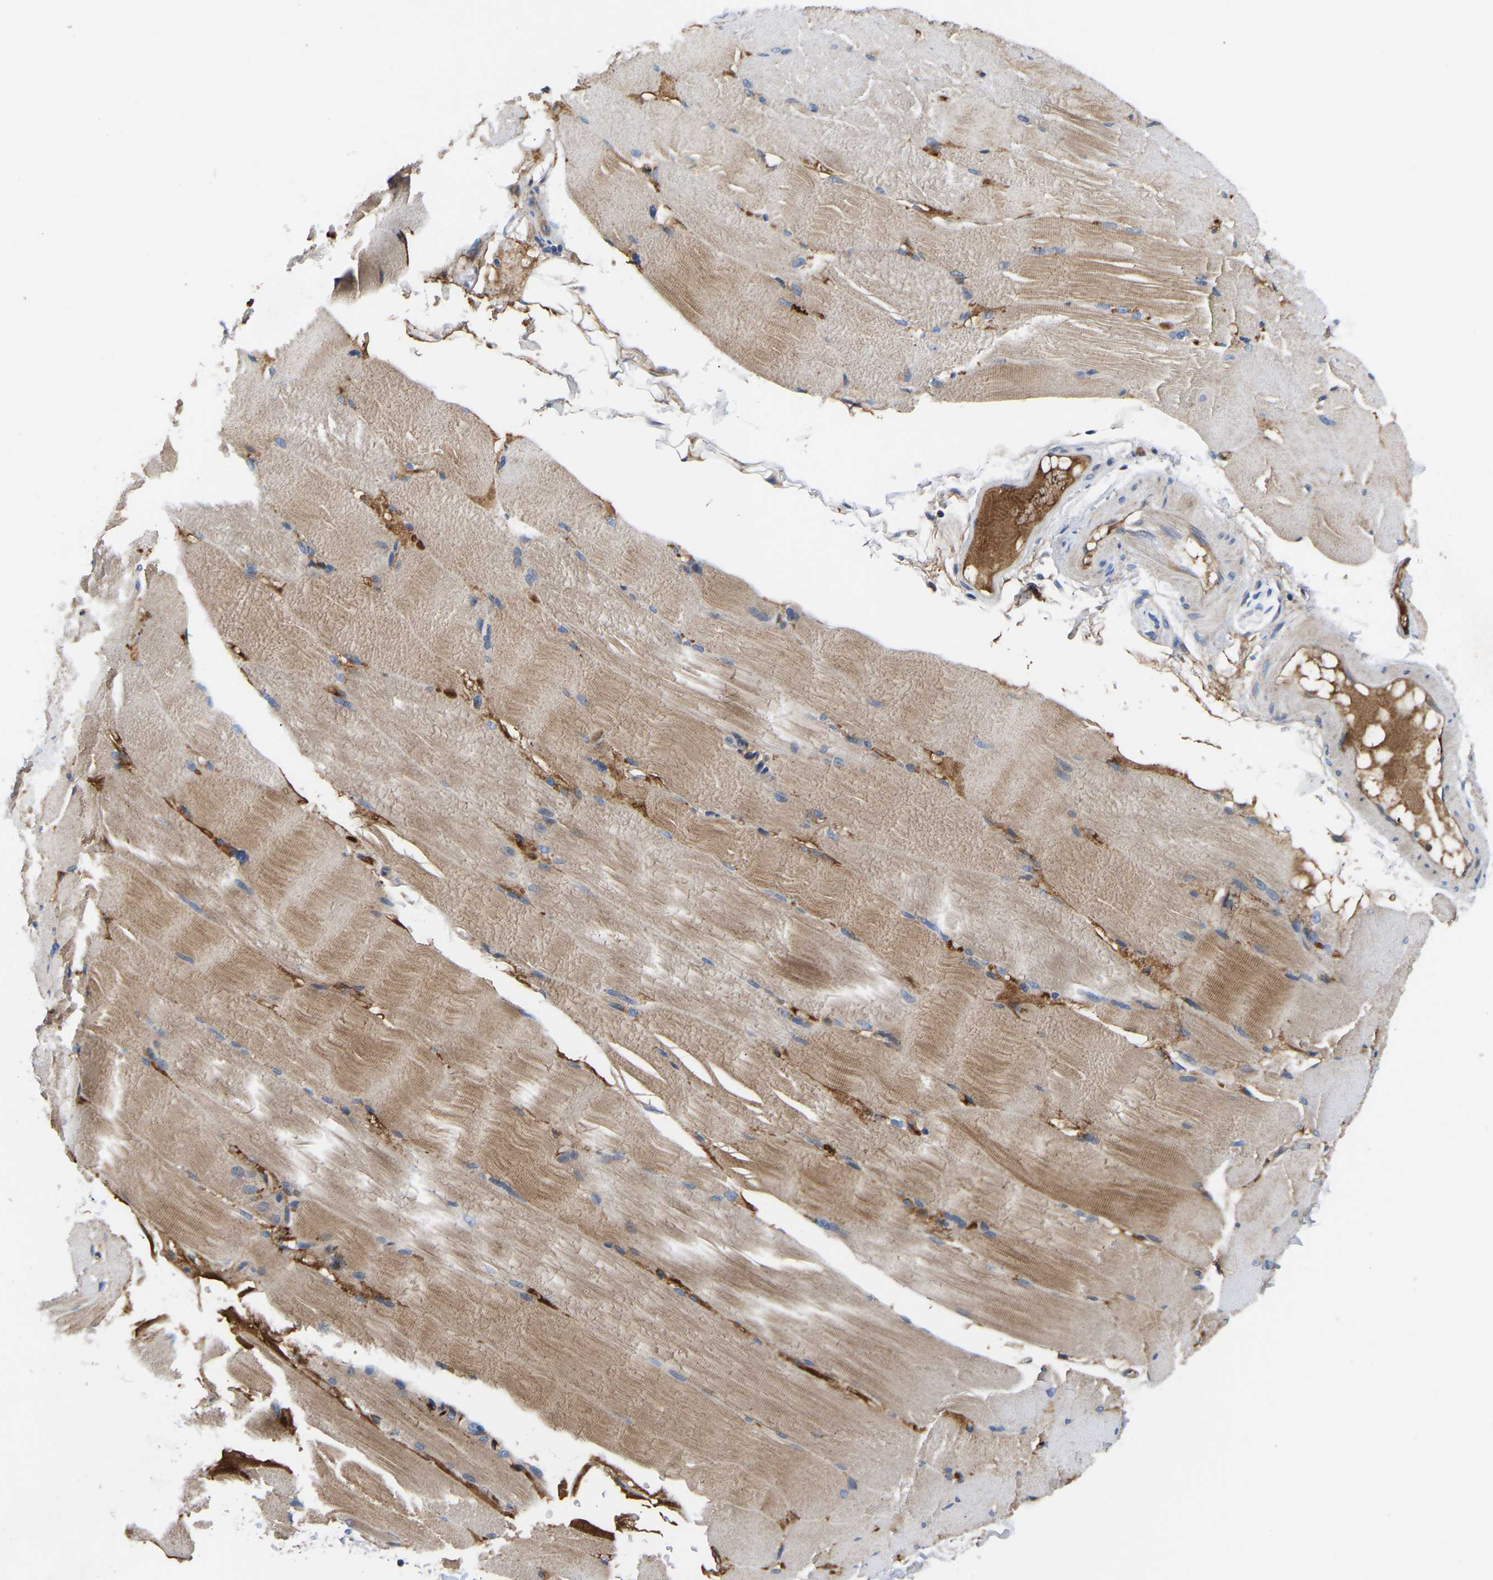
{"staining": {"intensity": "moderate", "quantity": ">75%", "location": "cytoplasmic/membranous"}, "tissue": "skeletal muscle", "cell_type": "Myocytes", "image_type": "normal", "snomed": [{"axis": "morphology", "description": "Normal tissue, NOS"}, {"axis": "topography", "description": "Skin"}, {"axis": "topography", "description": "Skeletal muscle"}], "caption": "An IHC micrograph of benign tissue is shown. Protein staining in brown shows moderate cytoplasmic/membranous positivity in skeletal muscle within myocytes.", "gene": "AIMP2", "patient": {"sex": "male", "age": 83}}